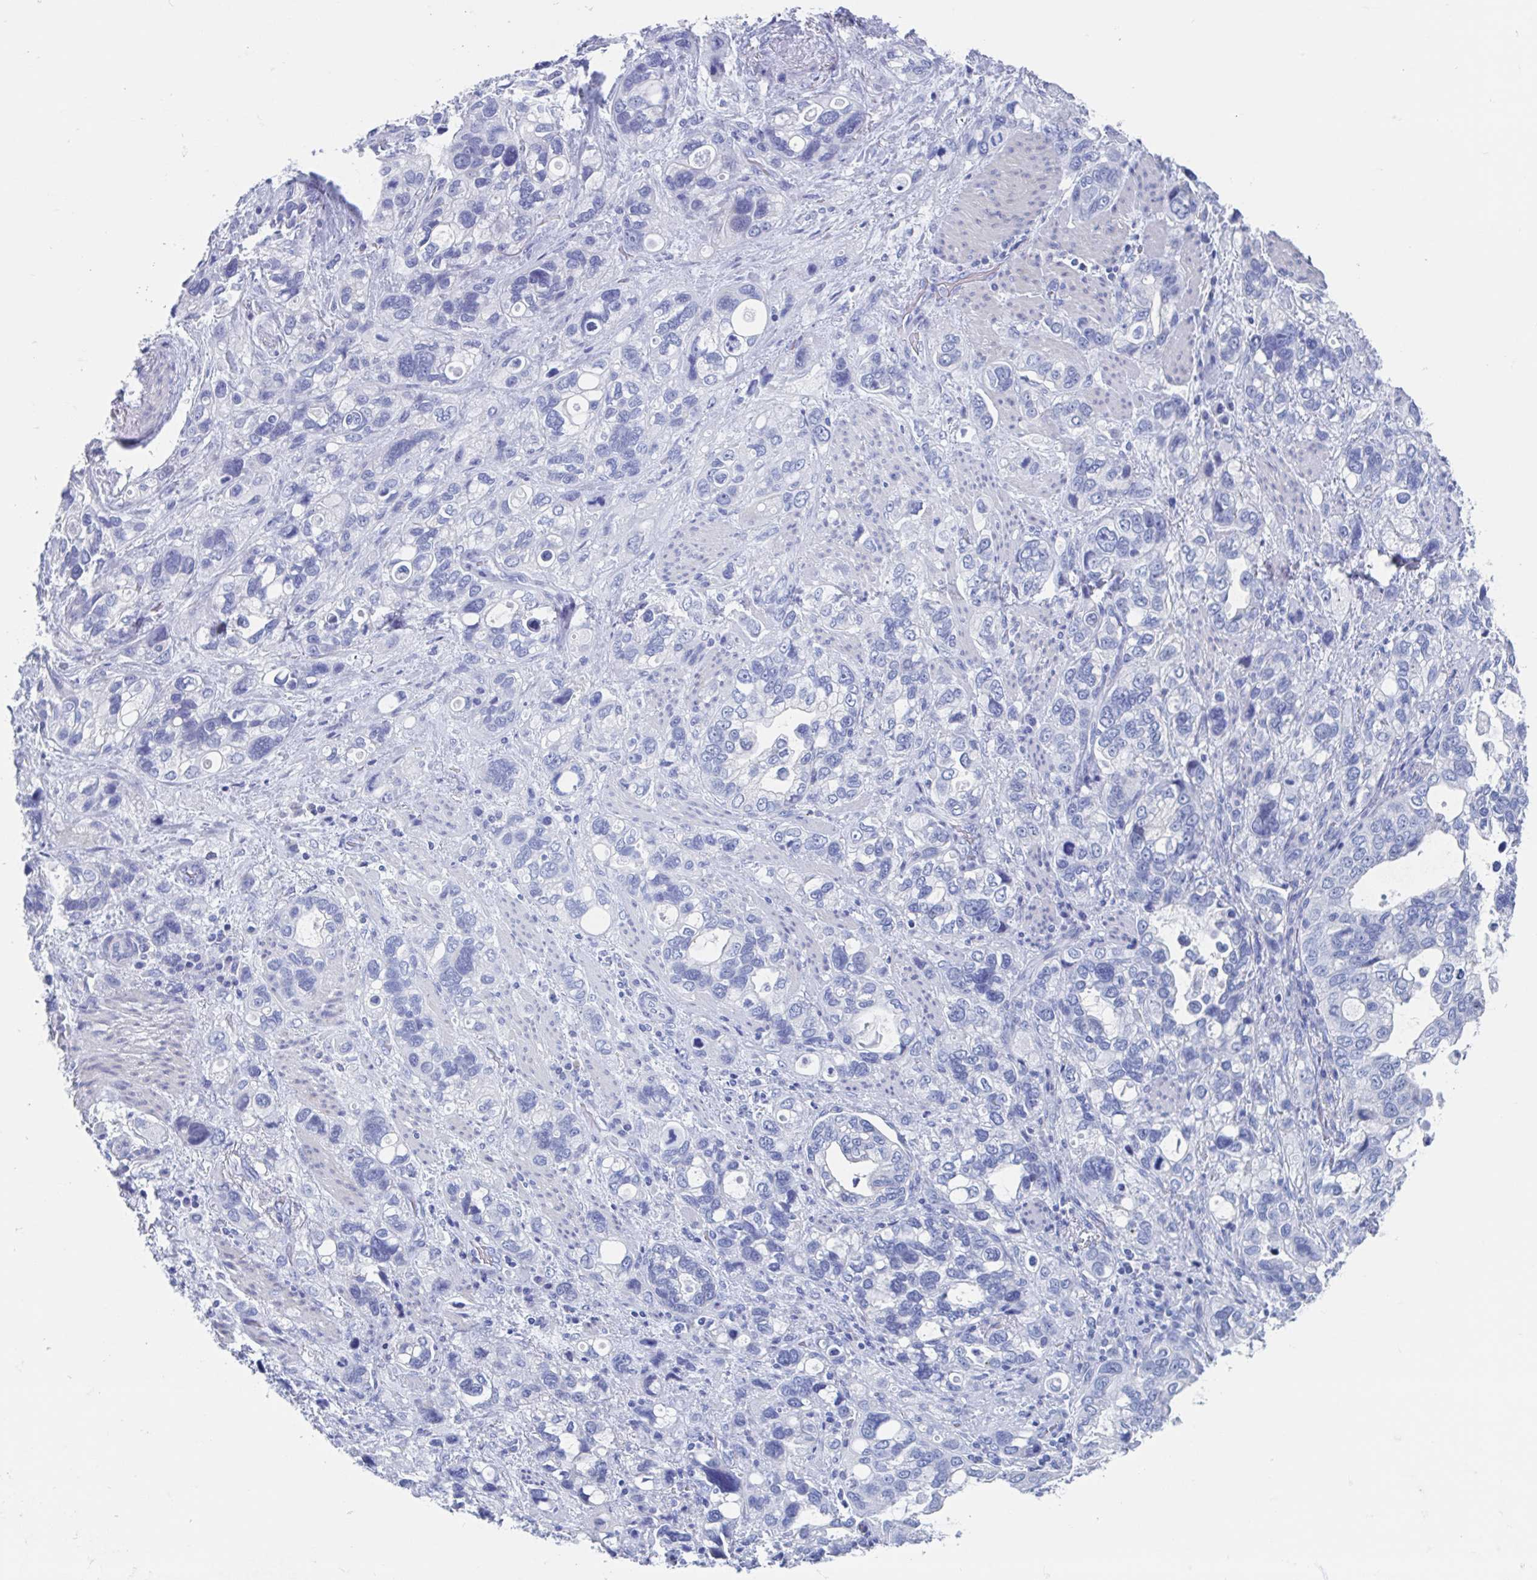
{"staining": {"intensity": "negative", "quantity": "none", "location": "none"}, "tissue": "stomach cancer", "cell_type": "Tumor cells", "image_type": "cancer", "snomed": [{"axis": "morphology", "description": "Adenocarcinoma, NOS"}, {"axis": "topography", "description": "Stomach, upper"}], "caption": "Human stomach cancer (adenocarcinoma) stained for a protein using immunohistochemistry (IHC) exhibits no positivity in tumor cells.", "gene": "SHCBP1L", "patient": {"sex": "female", "age": 81}}